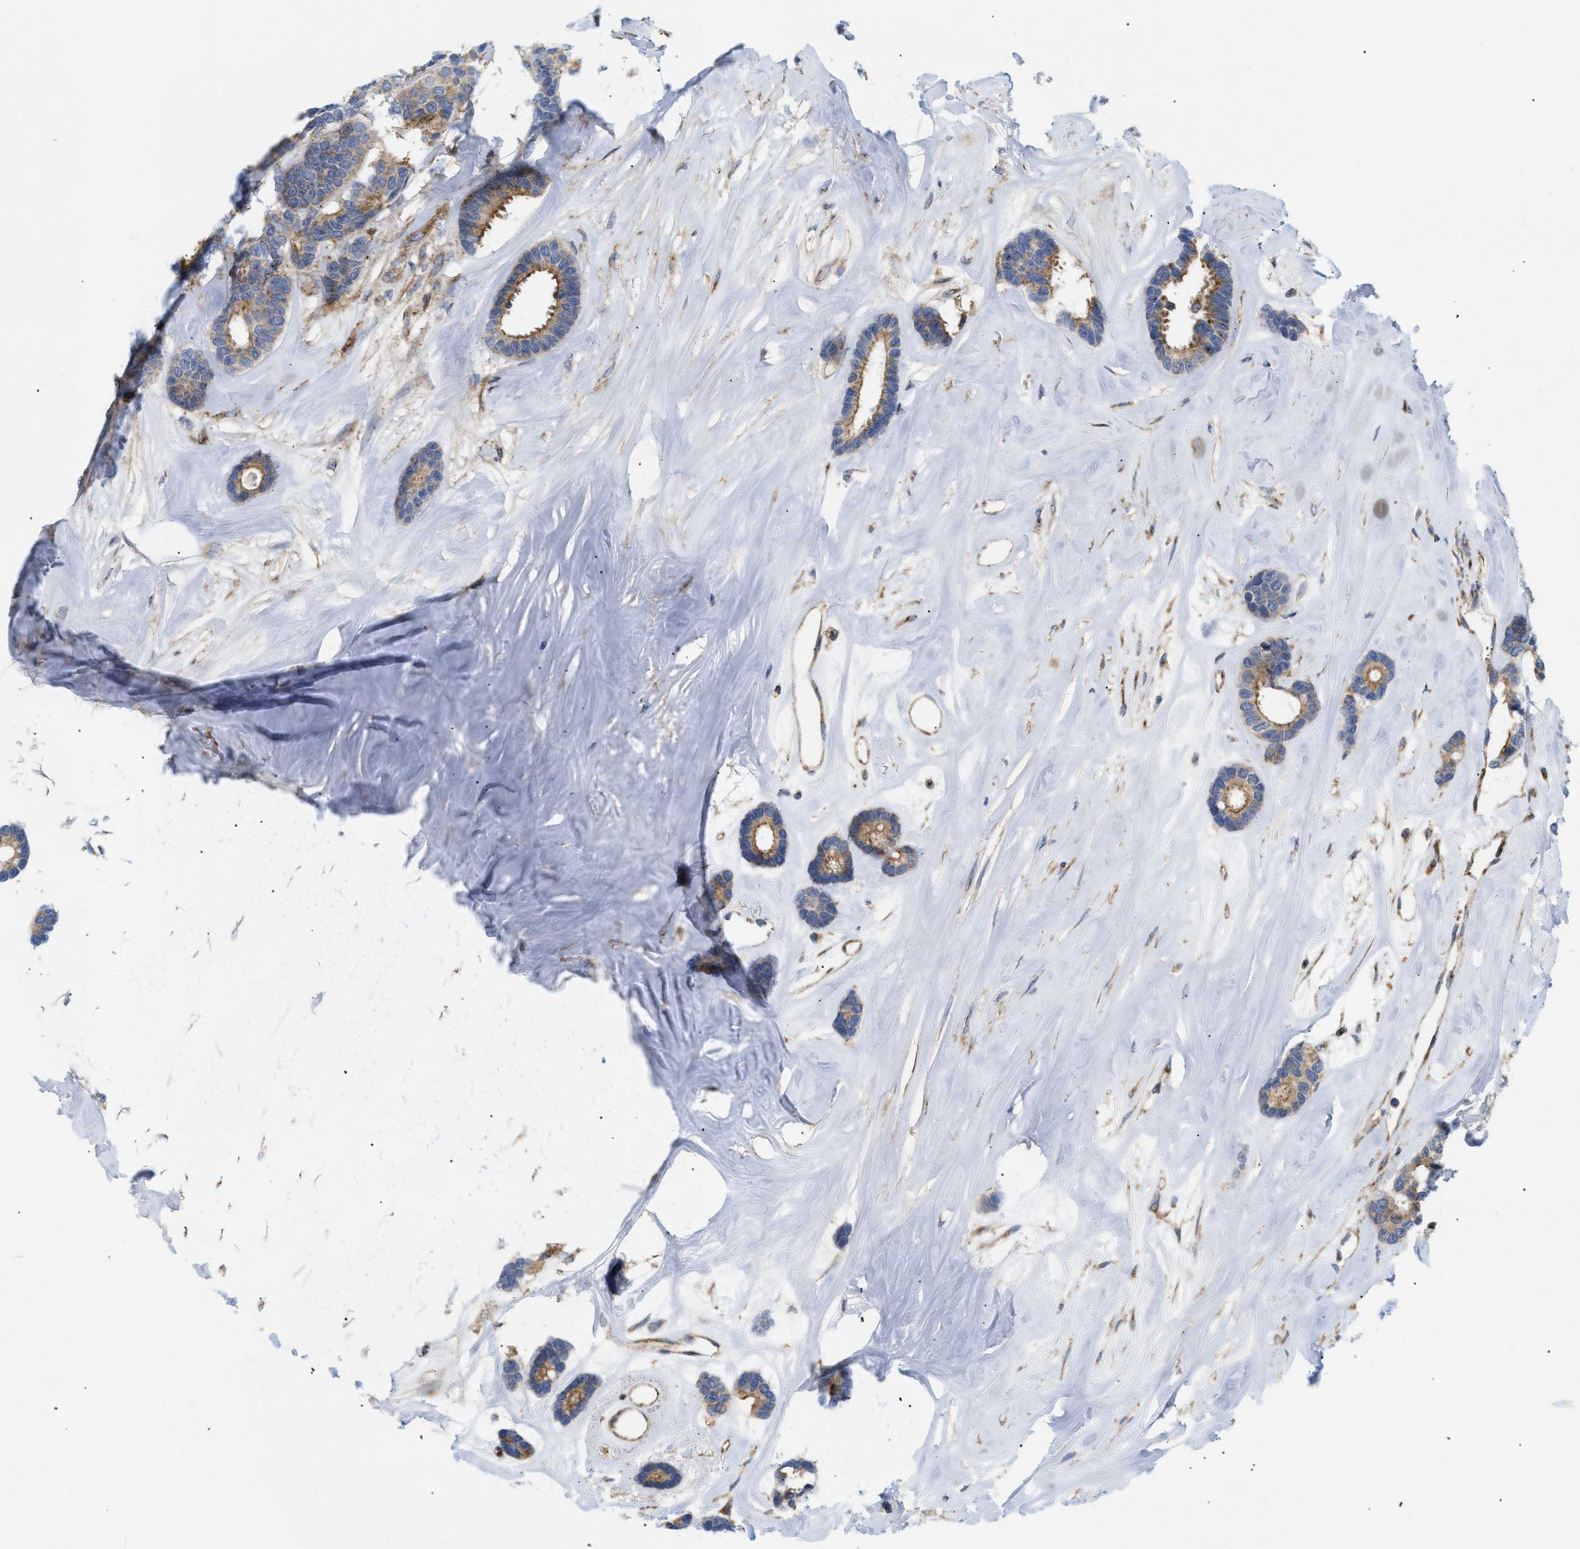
{"staining": {"intensity": "moderate", "quantity": ">75%", "location": "cytoplasmic/membranous"}, "tissue": "breast cancer", "cell_type": "Tumor cells", "image_type": "cancer", "snomed": [{"axis": "morphology", "description": "Duct carcinoma"}, {"axis": "topography", "description": "Breast"}], "caption": "Immunohistochemistry (IHC) of breast invasive ductal carcinoma demonstrates medium levels of moderate cytoplasmic/membranous expression in about >75% of tumor cells.", "gene": "DCTN4", "patient": {"sex": "female", "age": 87}}